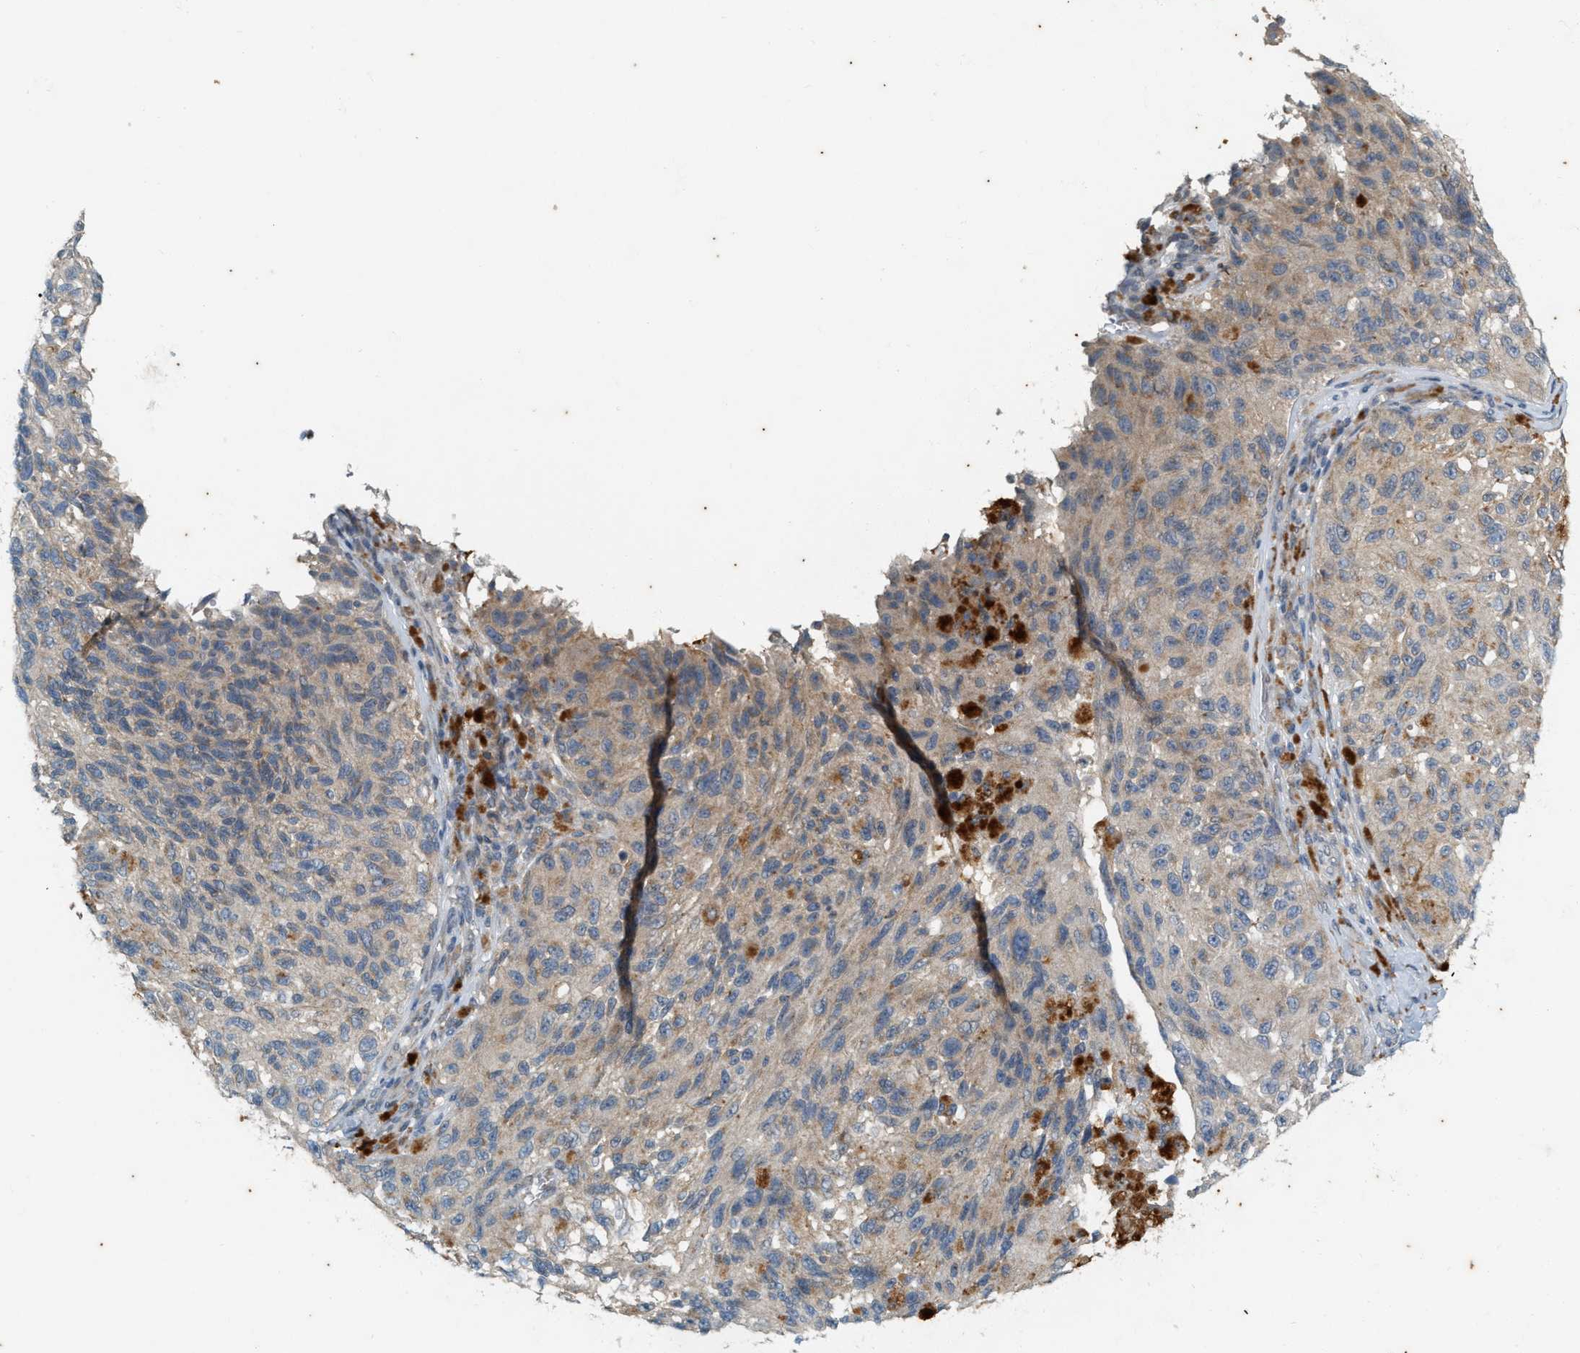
{"staining": {"intensity": "weak", "quantity": ">75%", "location": "cytoplasmic/membranous"}, "tissue": "melanoma", "cell_type": "Tumor cells", "image_type": "cancer", "snomed": [{"axis": "morphology", "description": "Malignant melanoma, NOS"}, {"axis": "topography", "description": "Skin"}], "caption": "Protein expression analysis of malignant melanoma demonstrates weak cytoplasmic/membranous positivity in approximately >75% of tumor cells. Immunohistochemistry (ihc) stains the protein in brown and the nuclei are stained blue.", "gene": "CHPF2", "patient": {"sex": "female", "age": 73}}